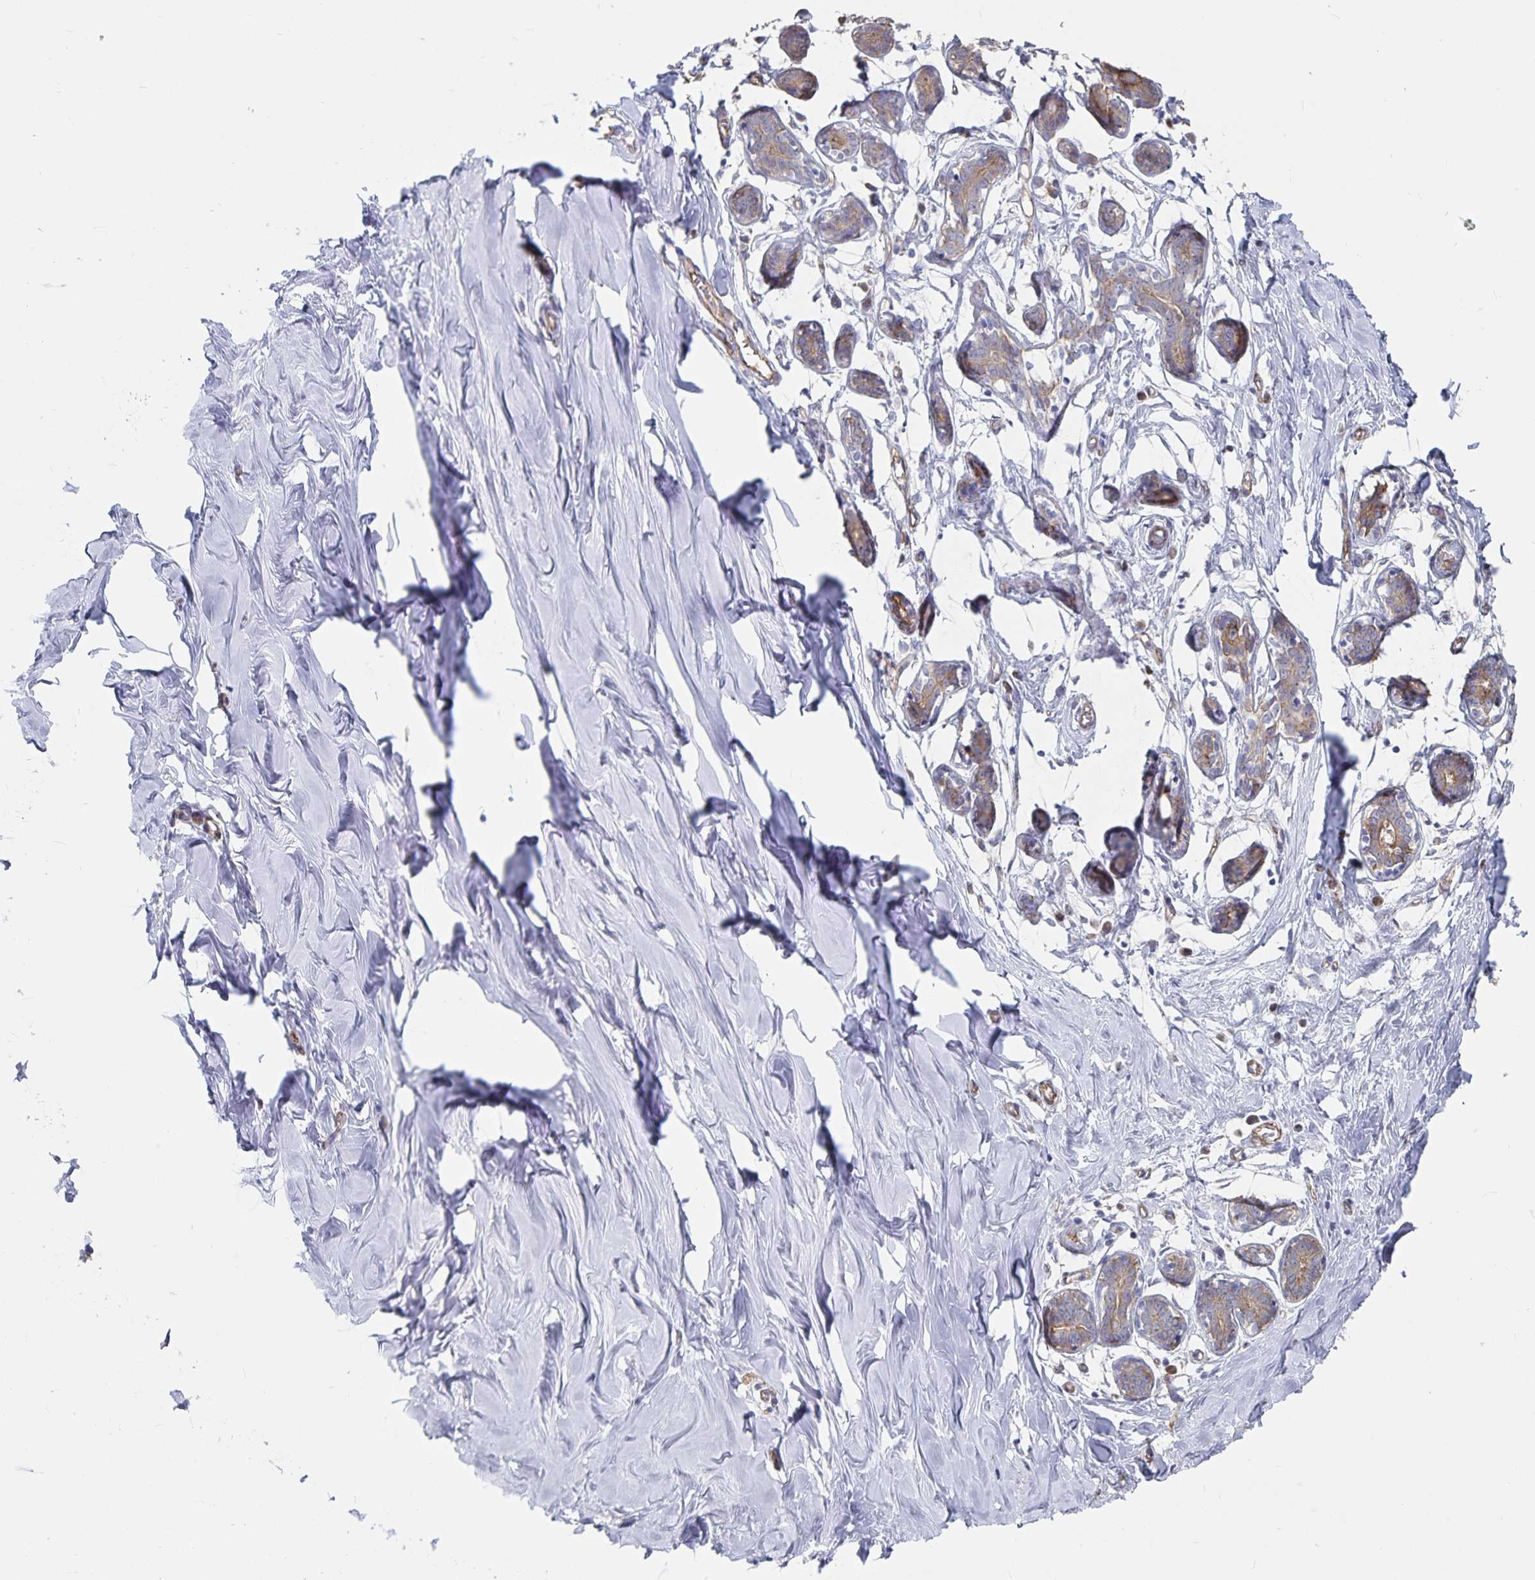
{"staining": {"intensity": "negative", "quantity": "none", "location": "none"}, "tissue": "breast", "cell_type": "Adipocytes", "image_type": "normal", "snomed": [{"axis": "morphology", "description": "Normal tissue, NOS"}, {"axis": "topography", "description": "Breast"}], "caption": "This is an immunohistochemistry image of benign breast. There is no staining in adipocytes.", "gene": "SSTR1", "patient": {"sex": "female", "age": 27}}